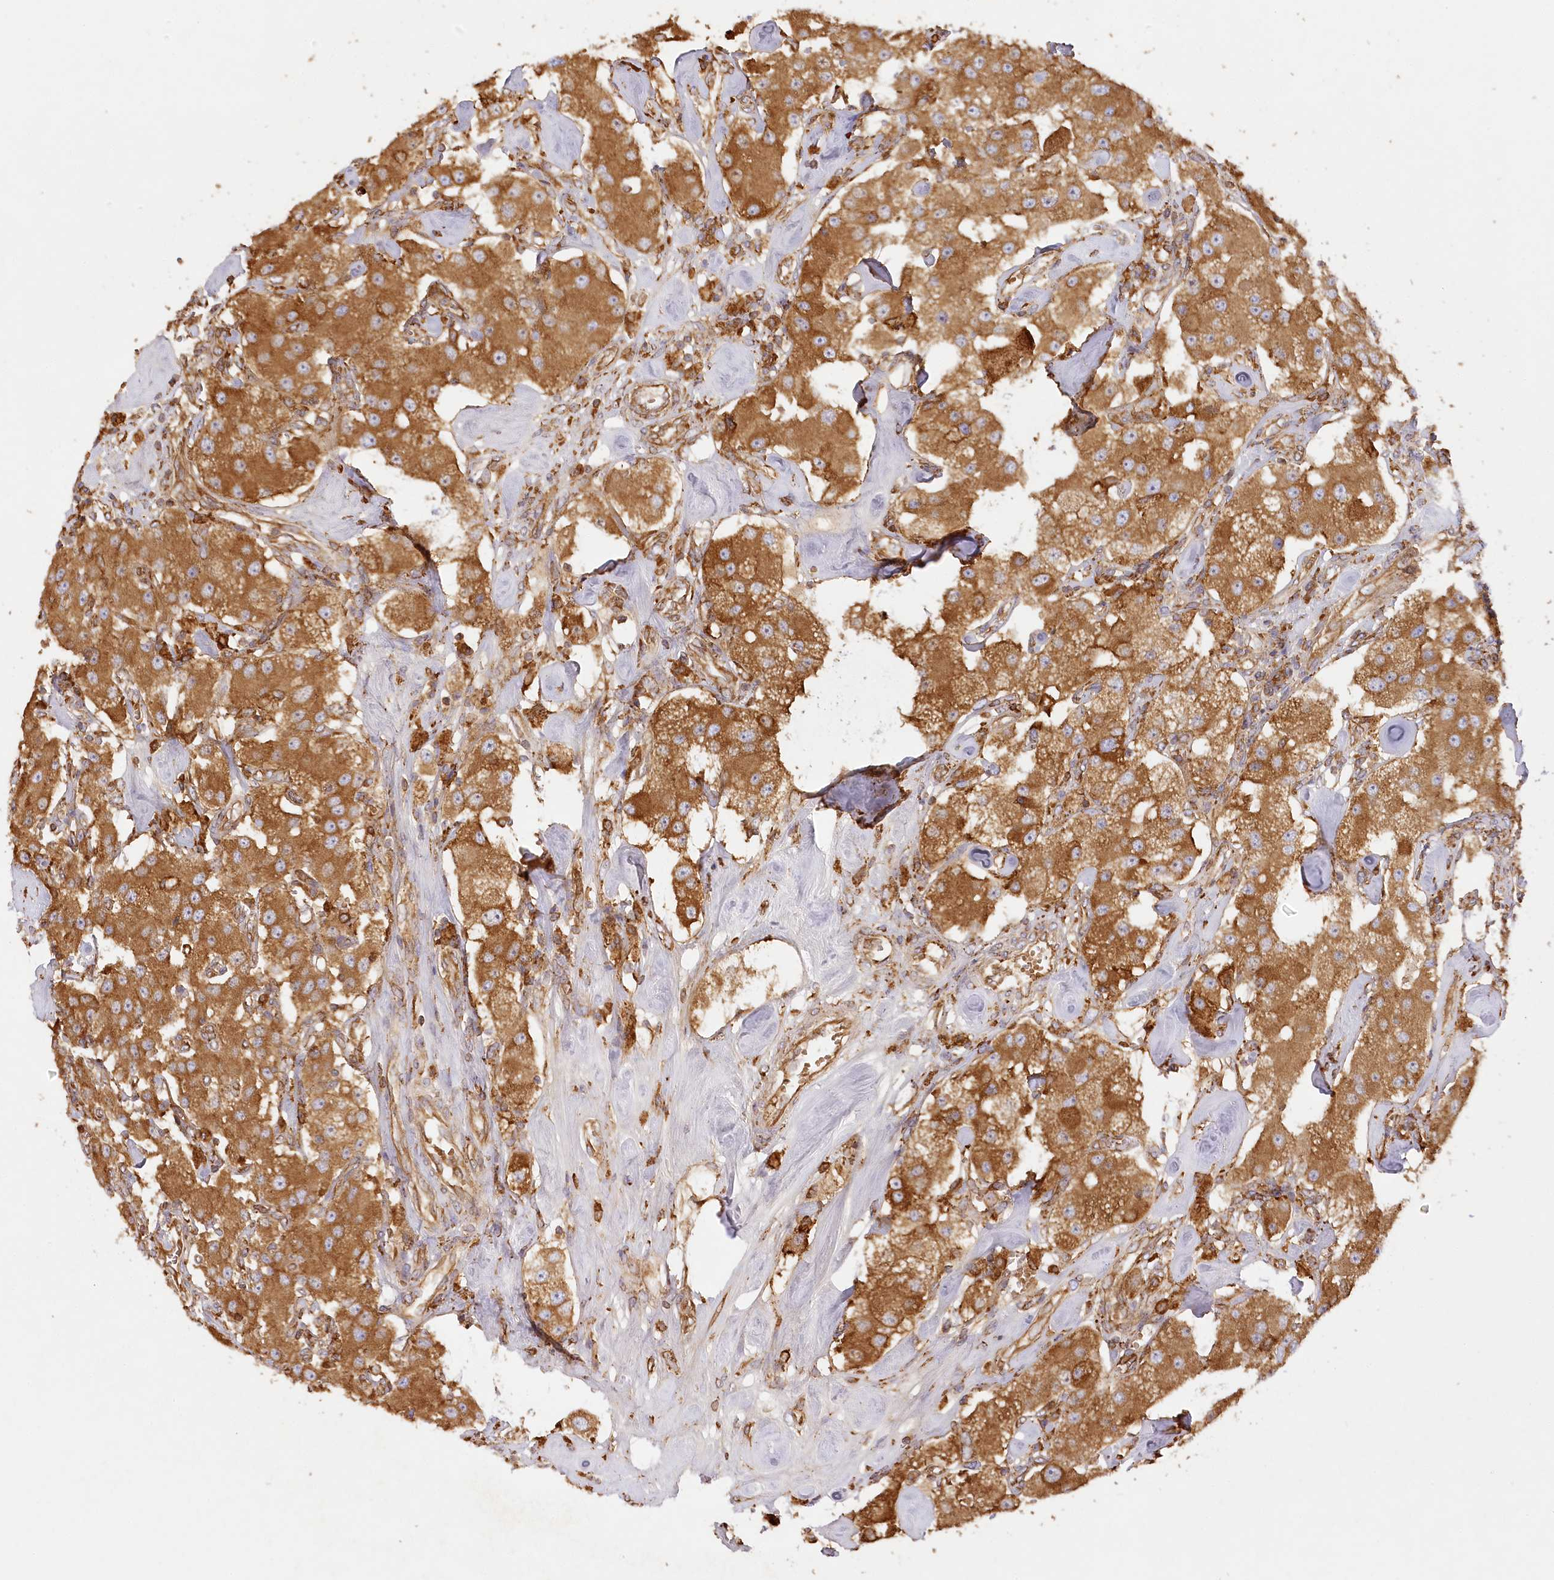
{"staining": {"intensity": "strong", "quantity": ">75%", "location": "cytoplasmic/membranous"}, "tissue": "carcinoid", "cell_type": "Tumor cells", "image_type": "cancer", "snomed": [{"axis": "morphology", "description": "Carcinoid, malignant, NOS"}, {"axis": "topography", "description": "Pancreas"}], "caption": "This is an image of IHC staining of carcinoid (malignant), which shows strong staining in the cytoplasmic/membranous of tumor cells.", "gene": "ACAP2", "patient": {"sex": "male", "age": 41}}